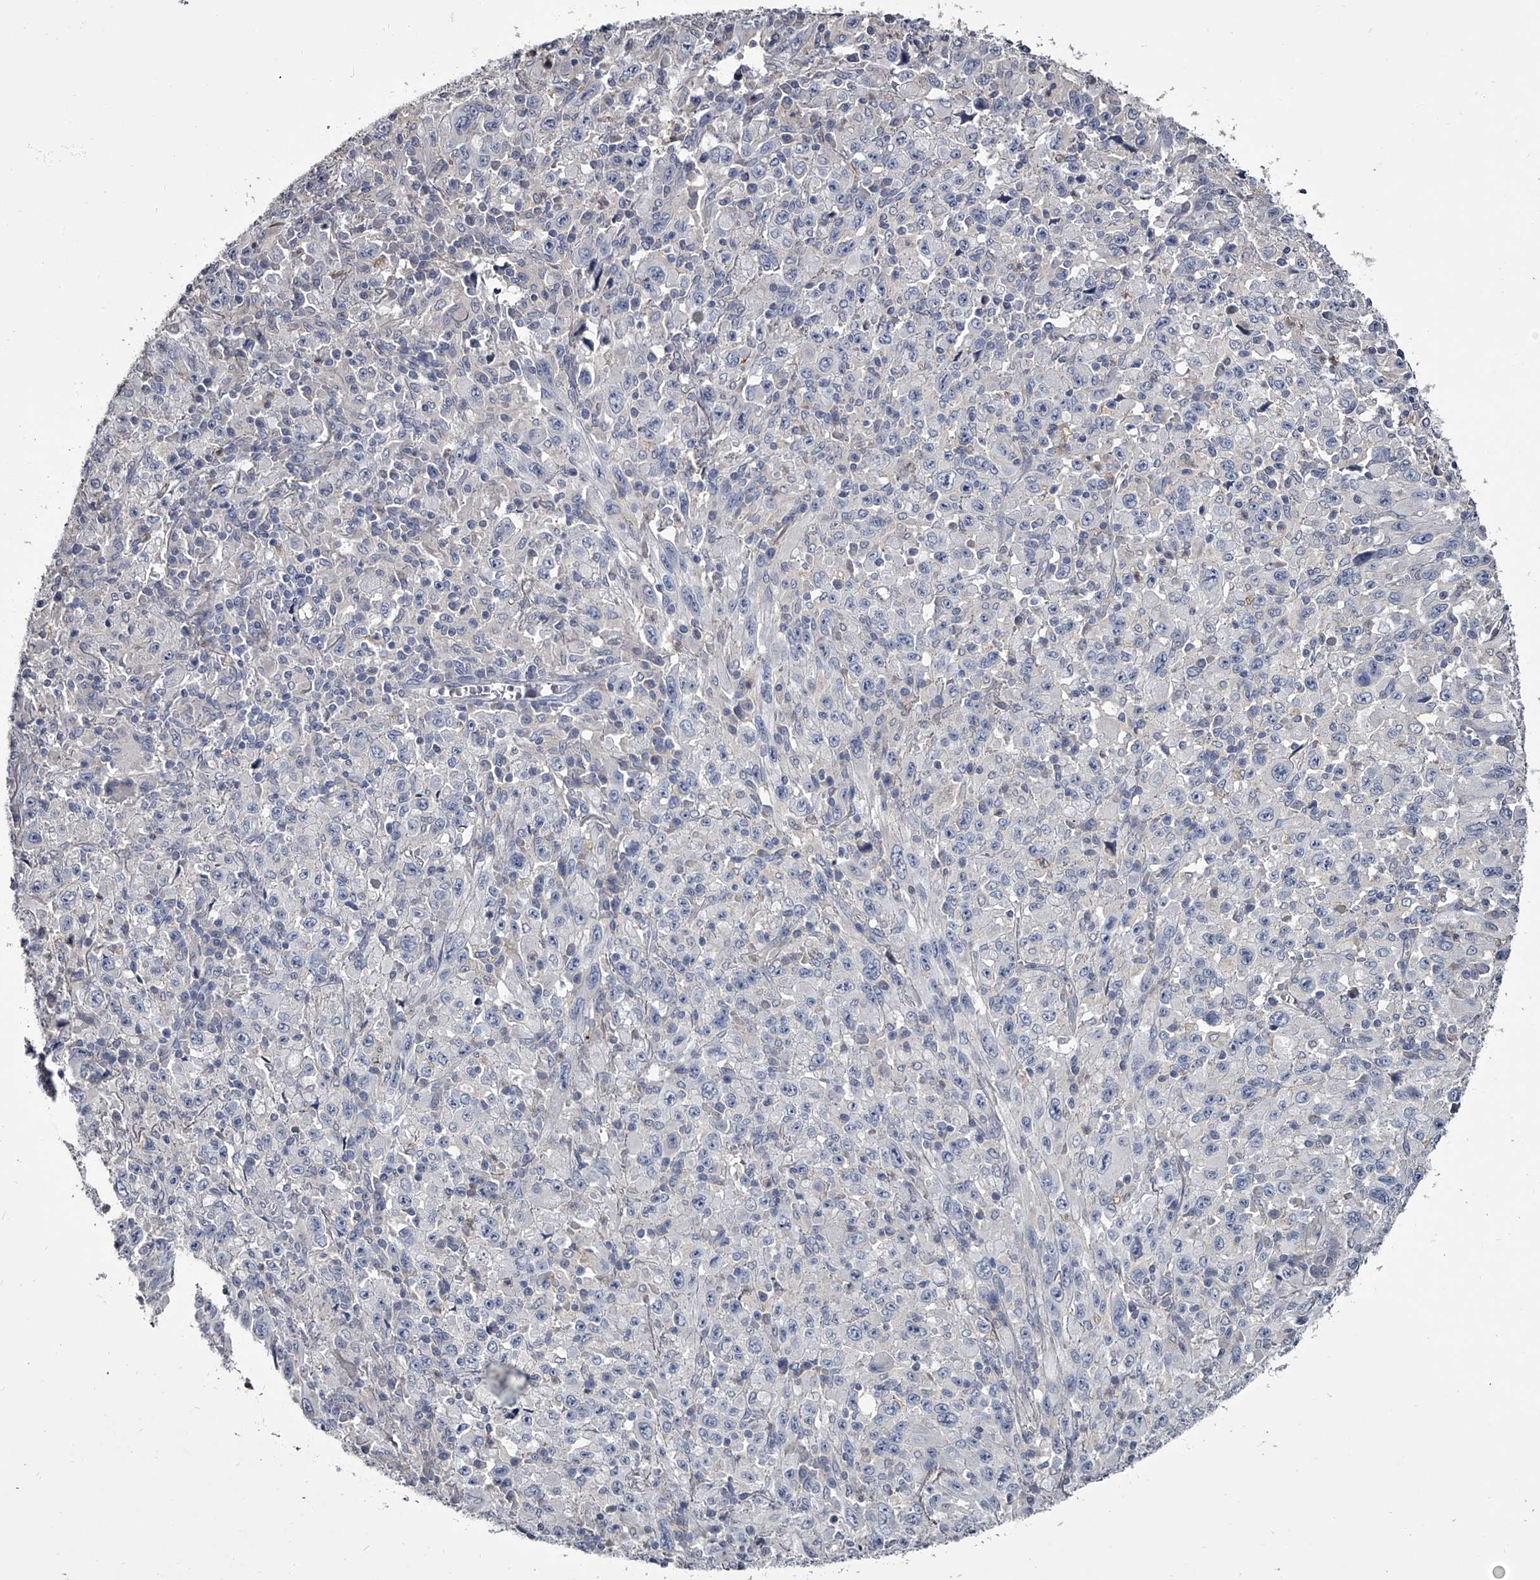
{"staining": {"intensity": "negative", "quantity": "none", "location": "none"}, "tissue": "melanoma", "cell_type": "Tumor cells", "image_type": "cancer", "snomed": [{"axis": "morphology", "description": "Malignant melanoma, Metastatic site"}, {"axis": "topography", "description": "Skin"}], "caption": "DAB (3,3'-diaminobenzidine) immunohistochemical staining of melanoma displays no significant staining in tumor cells.", "gene": "GAPVD1", "patient": {"sex": "female", "age": 56}}